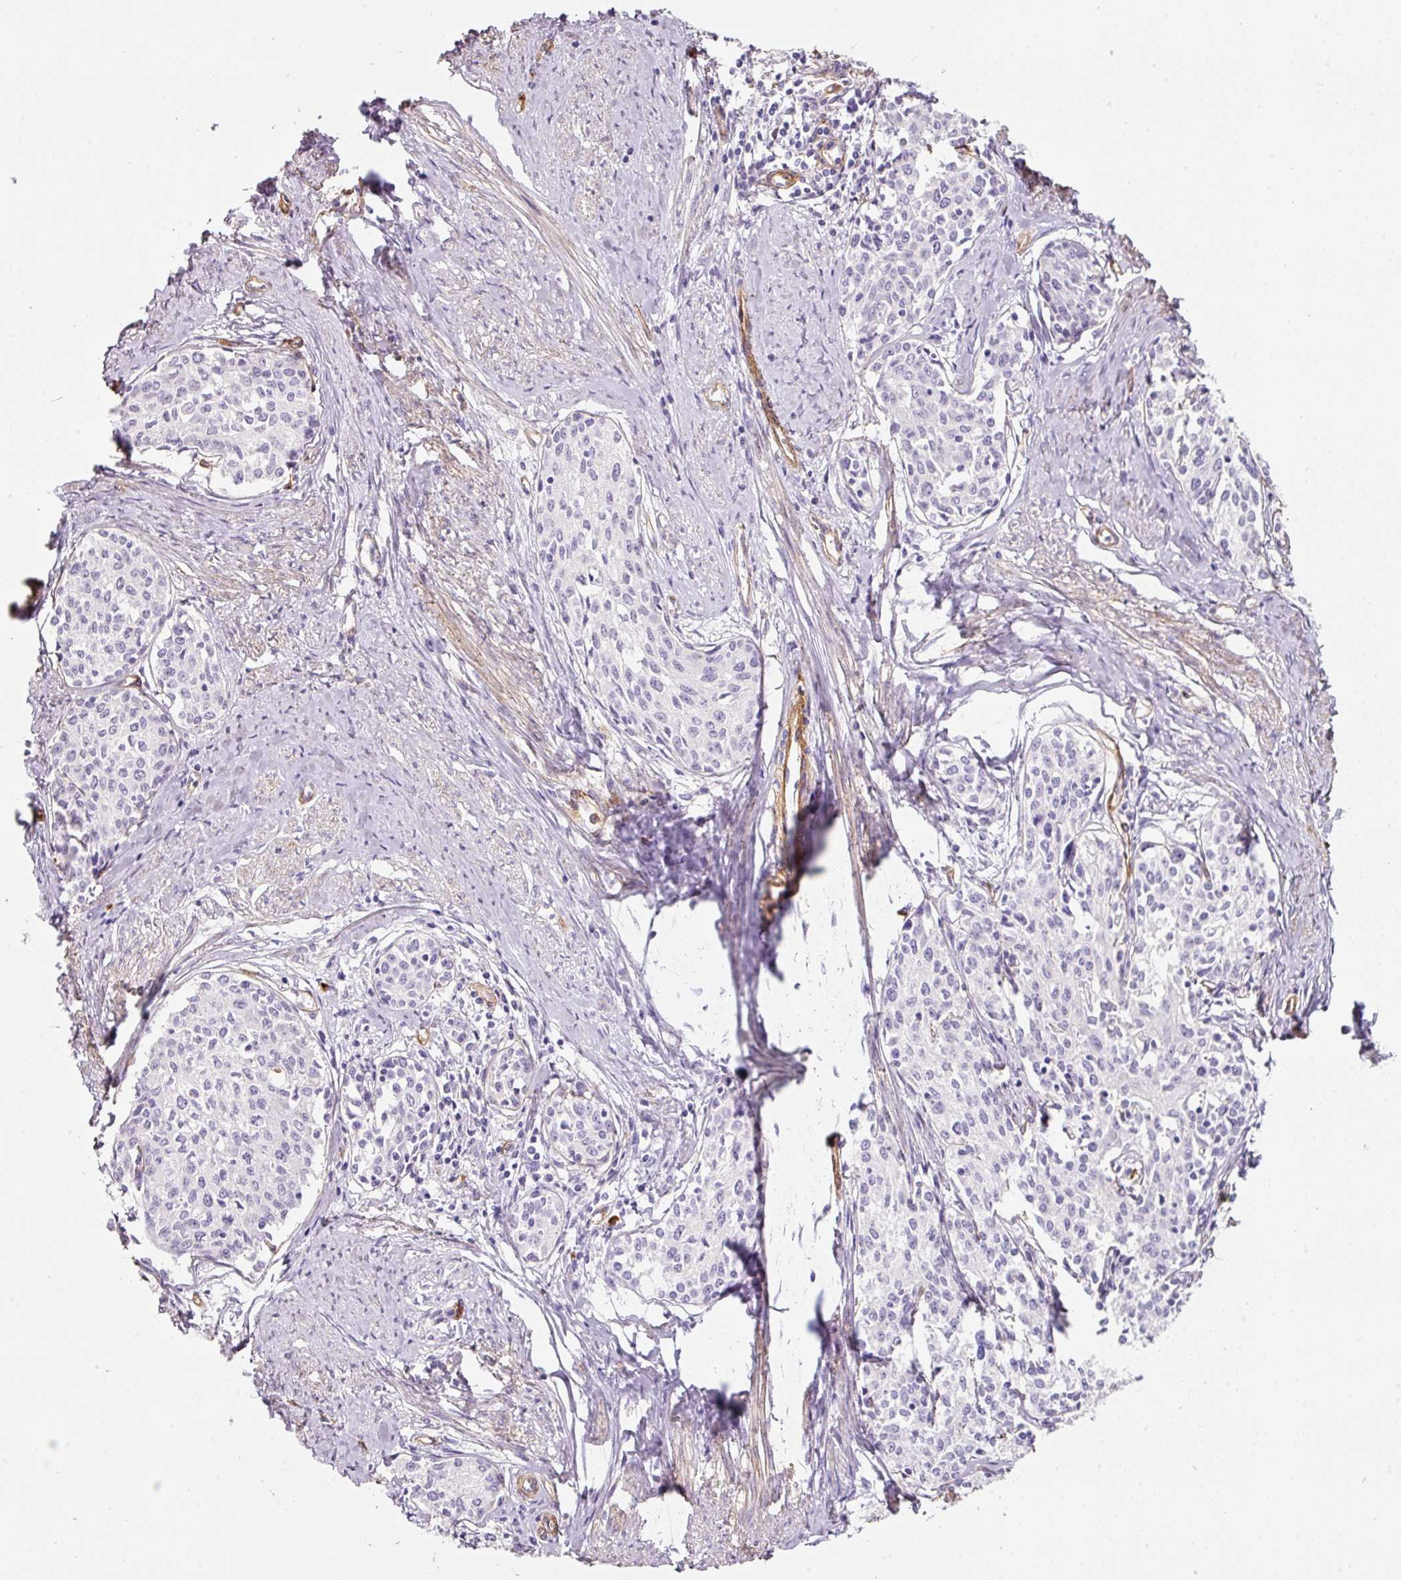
{"staining": {"intensity": "negative", "quantity": "none", "location": "none"}, "tissue": "cervical cancer", "cell_type": "Tumor cells", "image_type": "cancer", "snomed": [{"axis": "morphology", "description": "Squamous cell carcinoma, NOS"}, {"axis": "morphology", "description": "Adenocarcinoma, NOS"}, {"axis": "topography", "description": "Cervix"}], "caption": "High magnification brightfield microscopy of adenocarcinoma (cervical) stained with DAB (brown) and counterstained with hematoxylin (blue): tumor cells show no significant positivity. (Immunohistochemistry (ihc), brightfield microscopy, high magnification).", "gene": "LOXL4", "patient": {"sex": "female", "age": 52}}